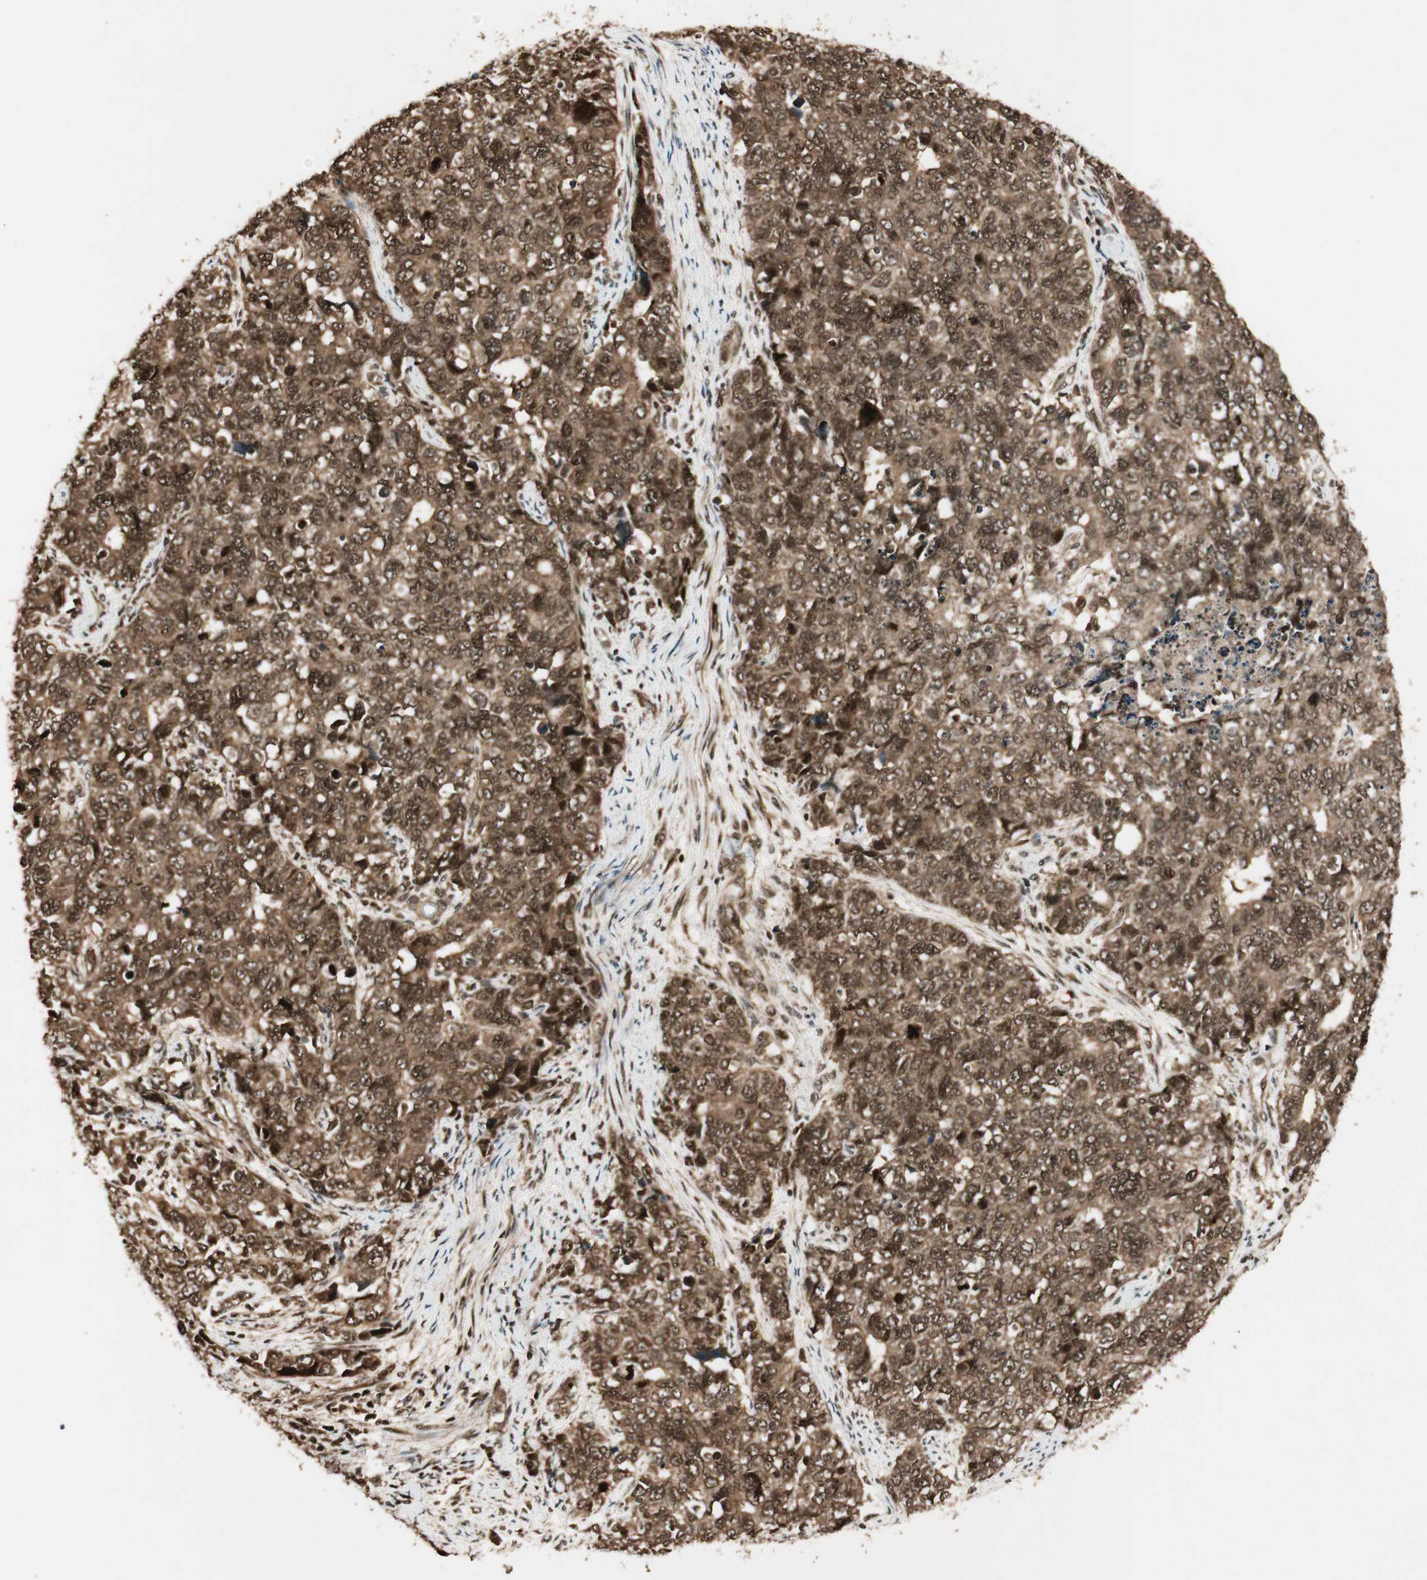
{"staining": {"intensity": "strong", "quantity": ">75%", "location": "cytoplasmic/membranous,nuclear"}, "tissue": "cervical cancer", "cell_type": "Tumor cells", "image_type": "cancer", "snomed": [{"axis": "morphology", "description": "Squamous cell carcinoma, NOS"}, {"axis": "topography", "description": "Cervix"}], "caption": "Brown immunohistochemical staining in cervical squamous cell carcinoma exhibits strong cytoplasmic/membranous and nuclear positivity in about >75% of tumor cells.", "gene": "RPA3", "patient": {"sex": "female", "age": 63}}